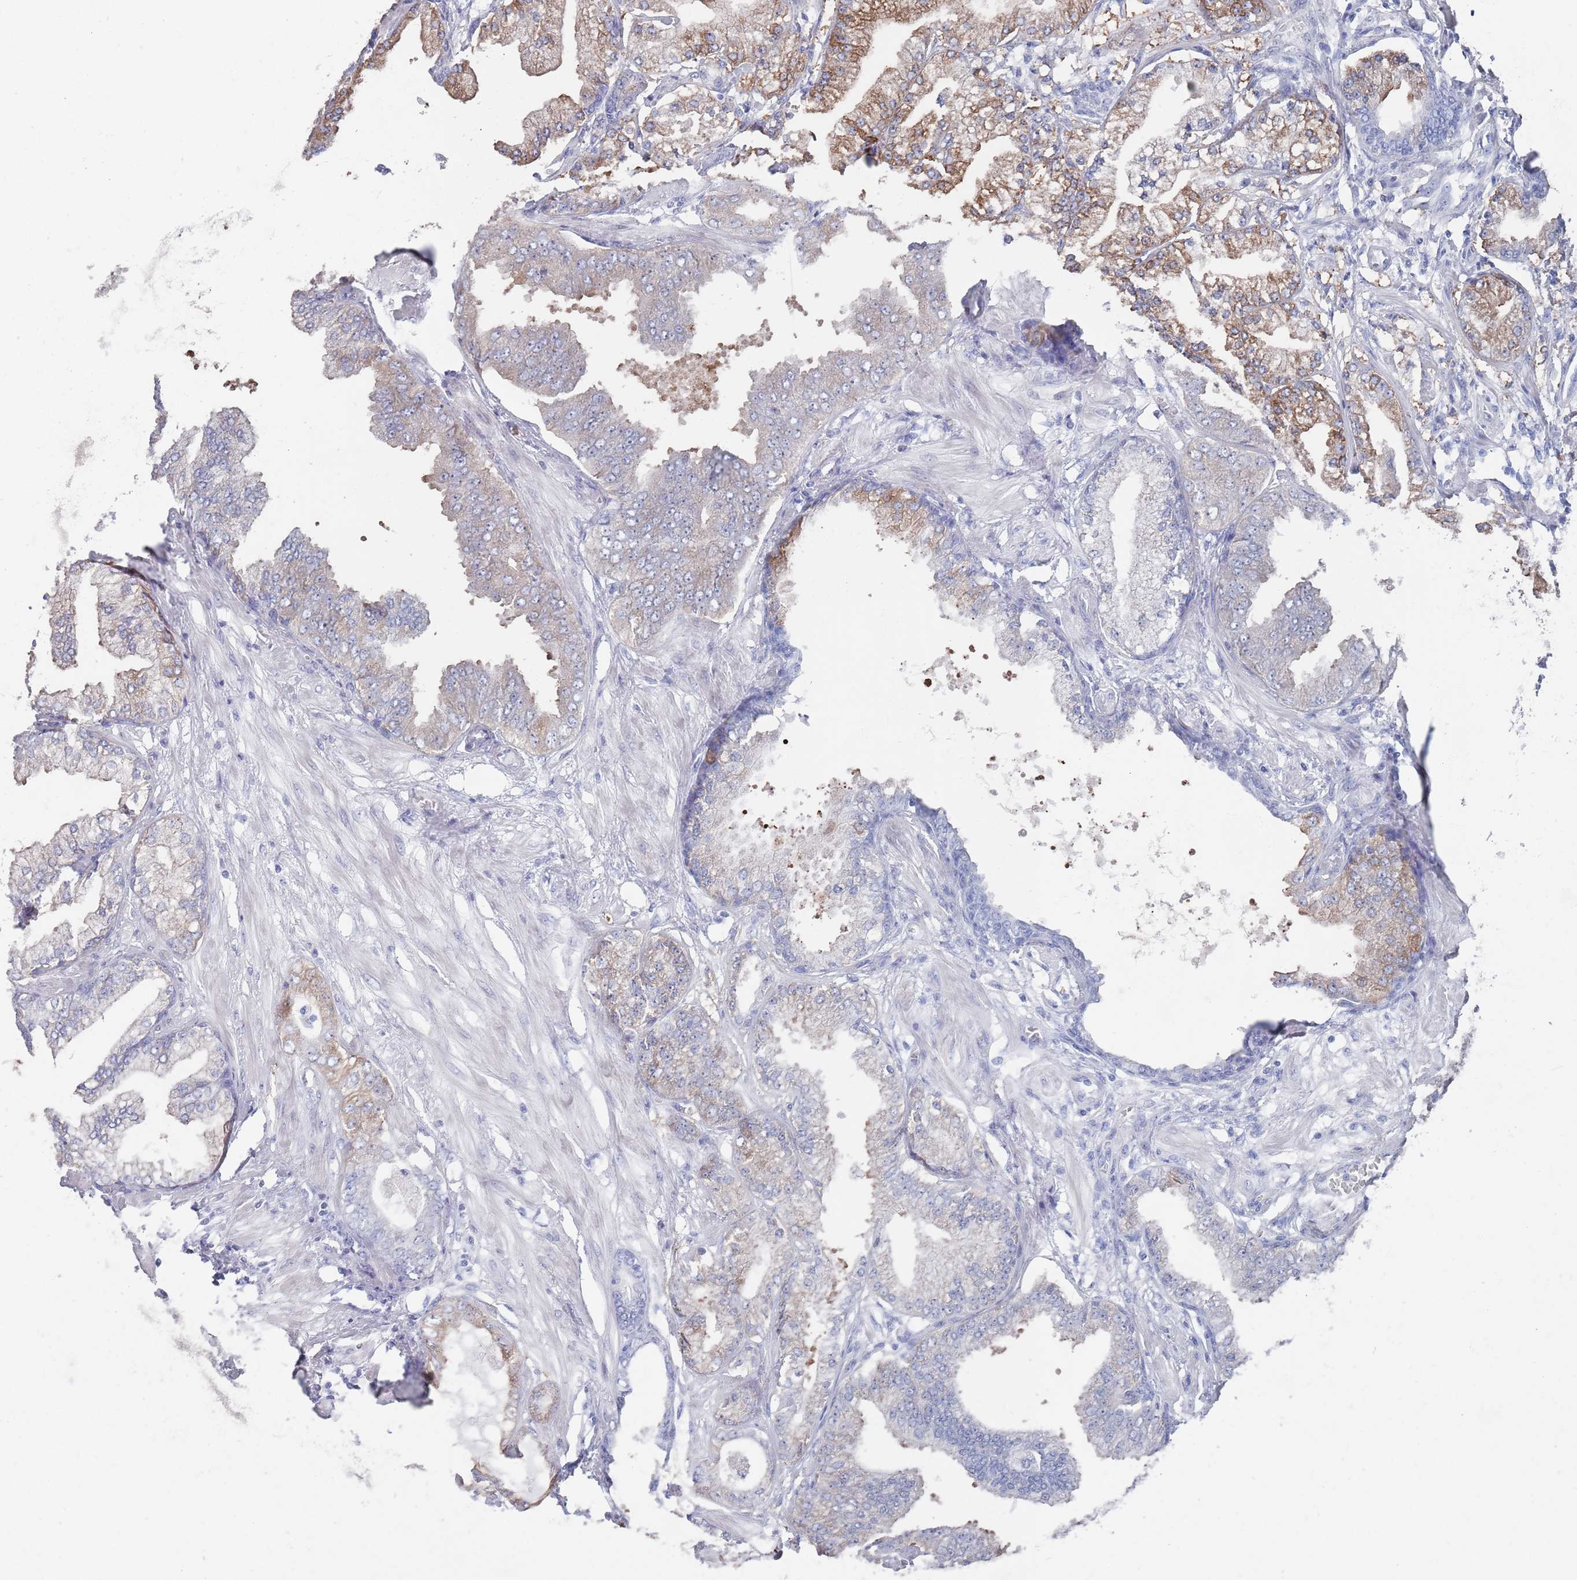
{"staining": {"intensity": "moderate", "quantity": "25%-75%", "location": "cytoplasmic/membranous"}, "tissue": "prostate cancer", "cell_type": "Tumor cells", "image_type": "cancer", "snomed": [{"axis": "morphology", "description": "Adenocarcinoma, Low grade"}, {"axis": "topography", "description": "Prostate"}], "caption": "Immunohistochemical staining of human prostate cancer reveals moderate cytoplasmic/membranous protein positivity in about 25%-75% of tumor cells. The protein is stained brown, and the nuclei are stained in blue (DAB IHC with brightfield microscopy, high magnification).", "gene": "TMCO3", "patient": {"sex": "male", "age": 55}}